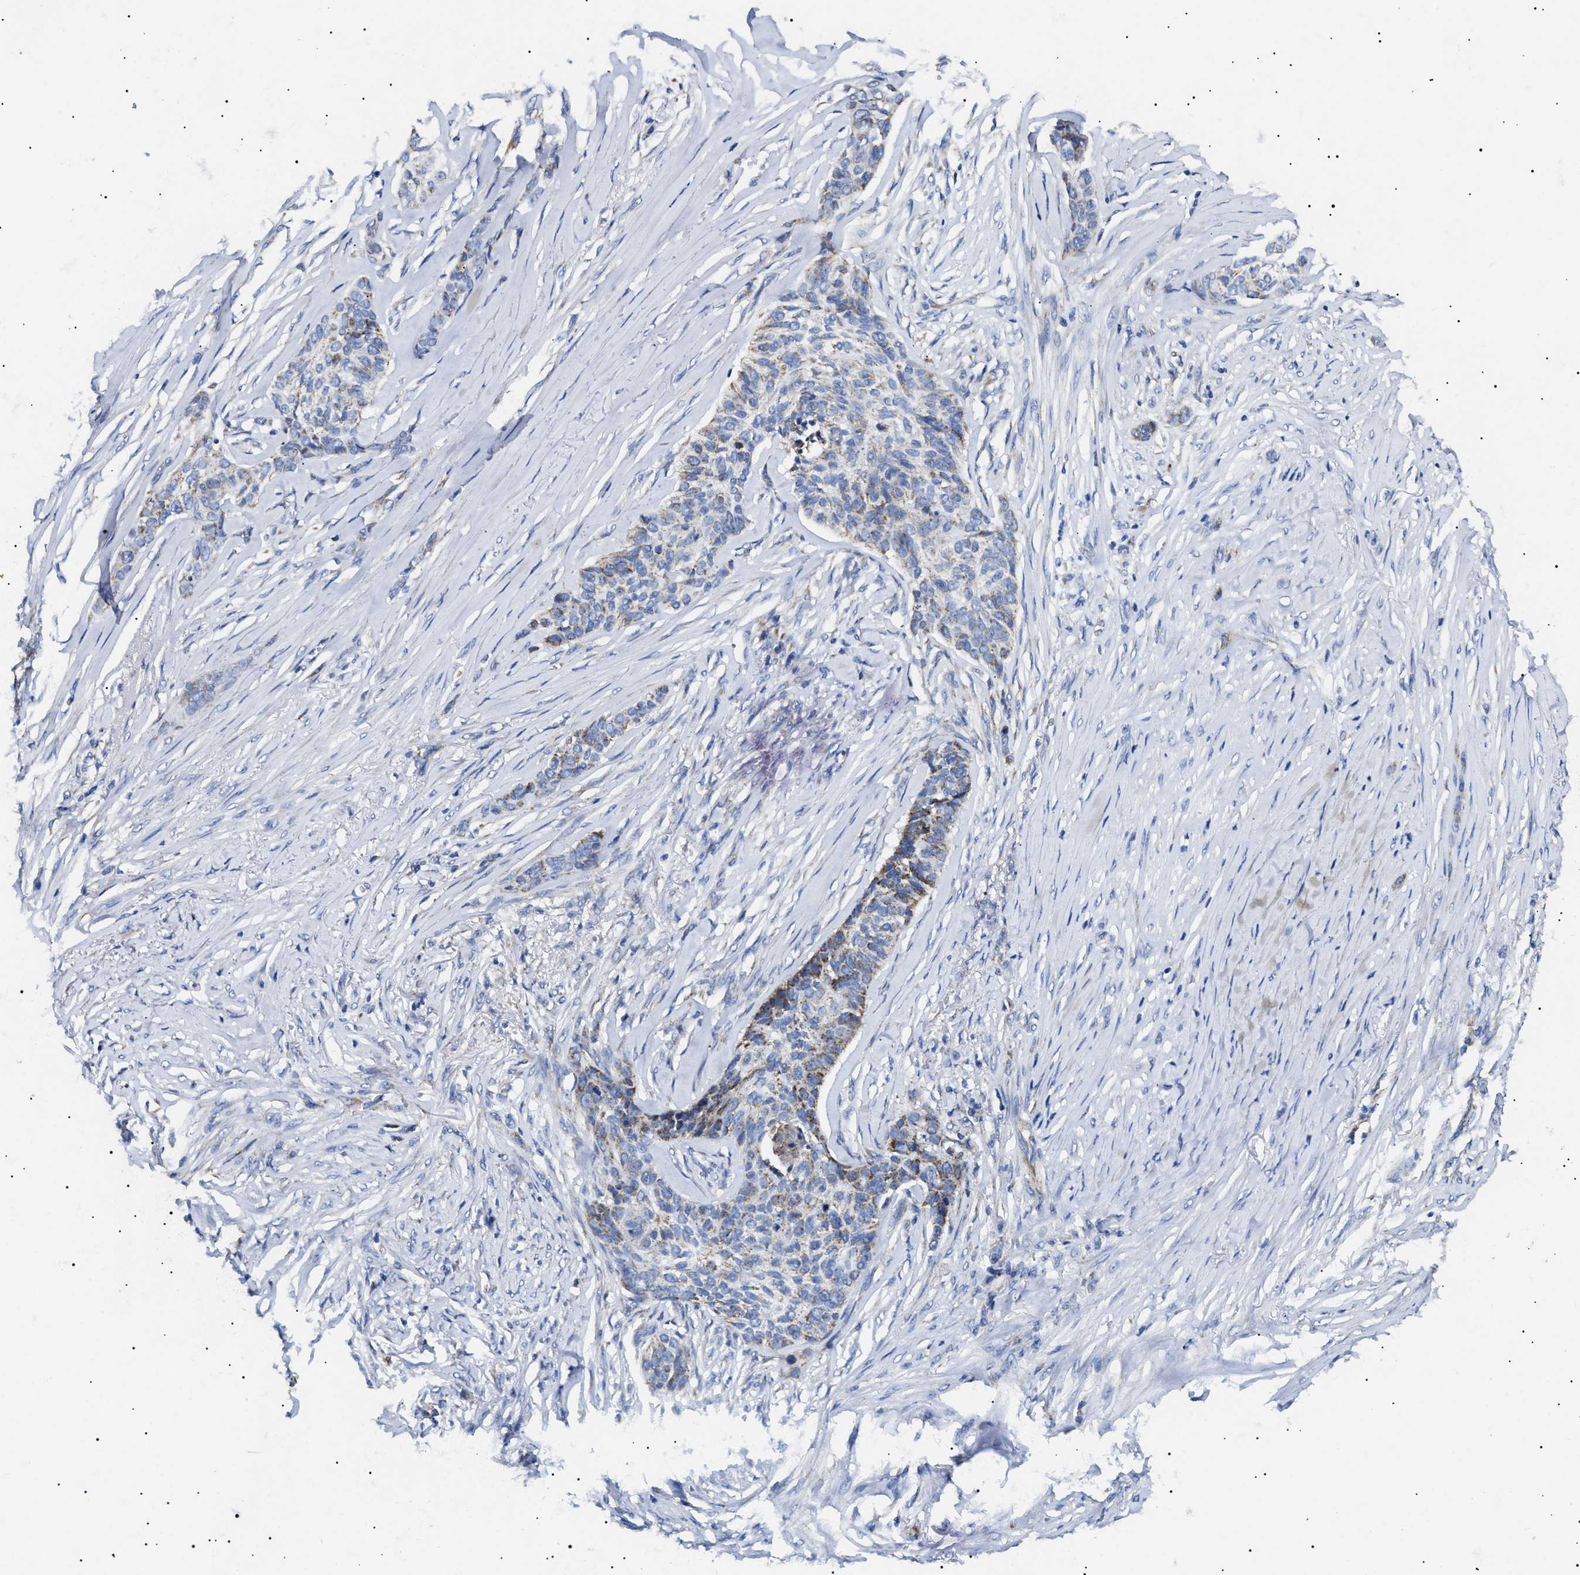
{"staining": {"intensity": "moderate", "quantity": "<25%", "location": "cytoplasmic/membranous"}, "tissue": "skin cancer", "cell_type": "Tumor cells", "image_type": "cancer", "snomed": [{"axis": "morphology", "description": "Basal cell carcinoma"}, {"axis": "topography", "description": "Skin"}], "caption": "Skin basal cell carcinoma stained for a protein reveals moderate cytoplasmic/membranous positivity in tumor cells. (IHC, brightfield microscopy, high magnification).", "gene": "CHRDL2", "patient": {"sex": "male", "age": 85}}